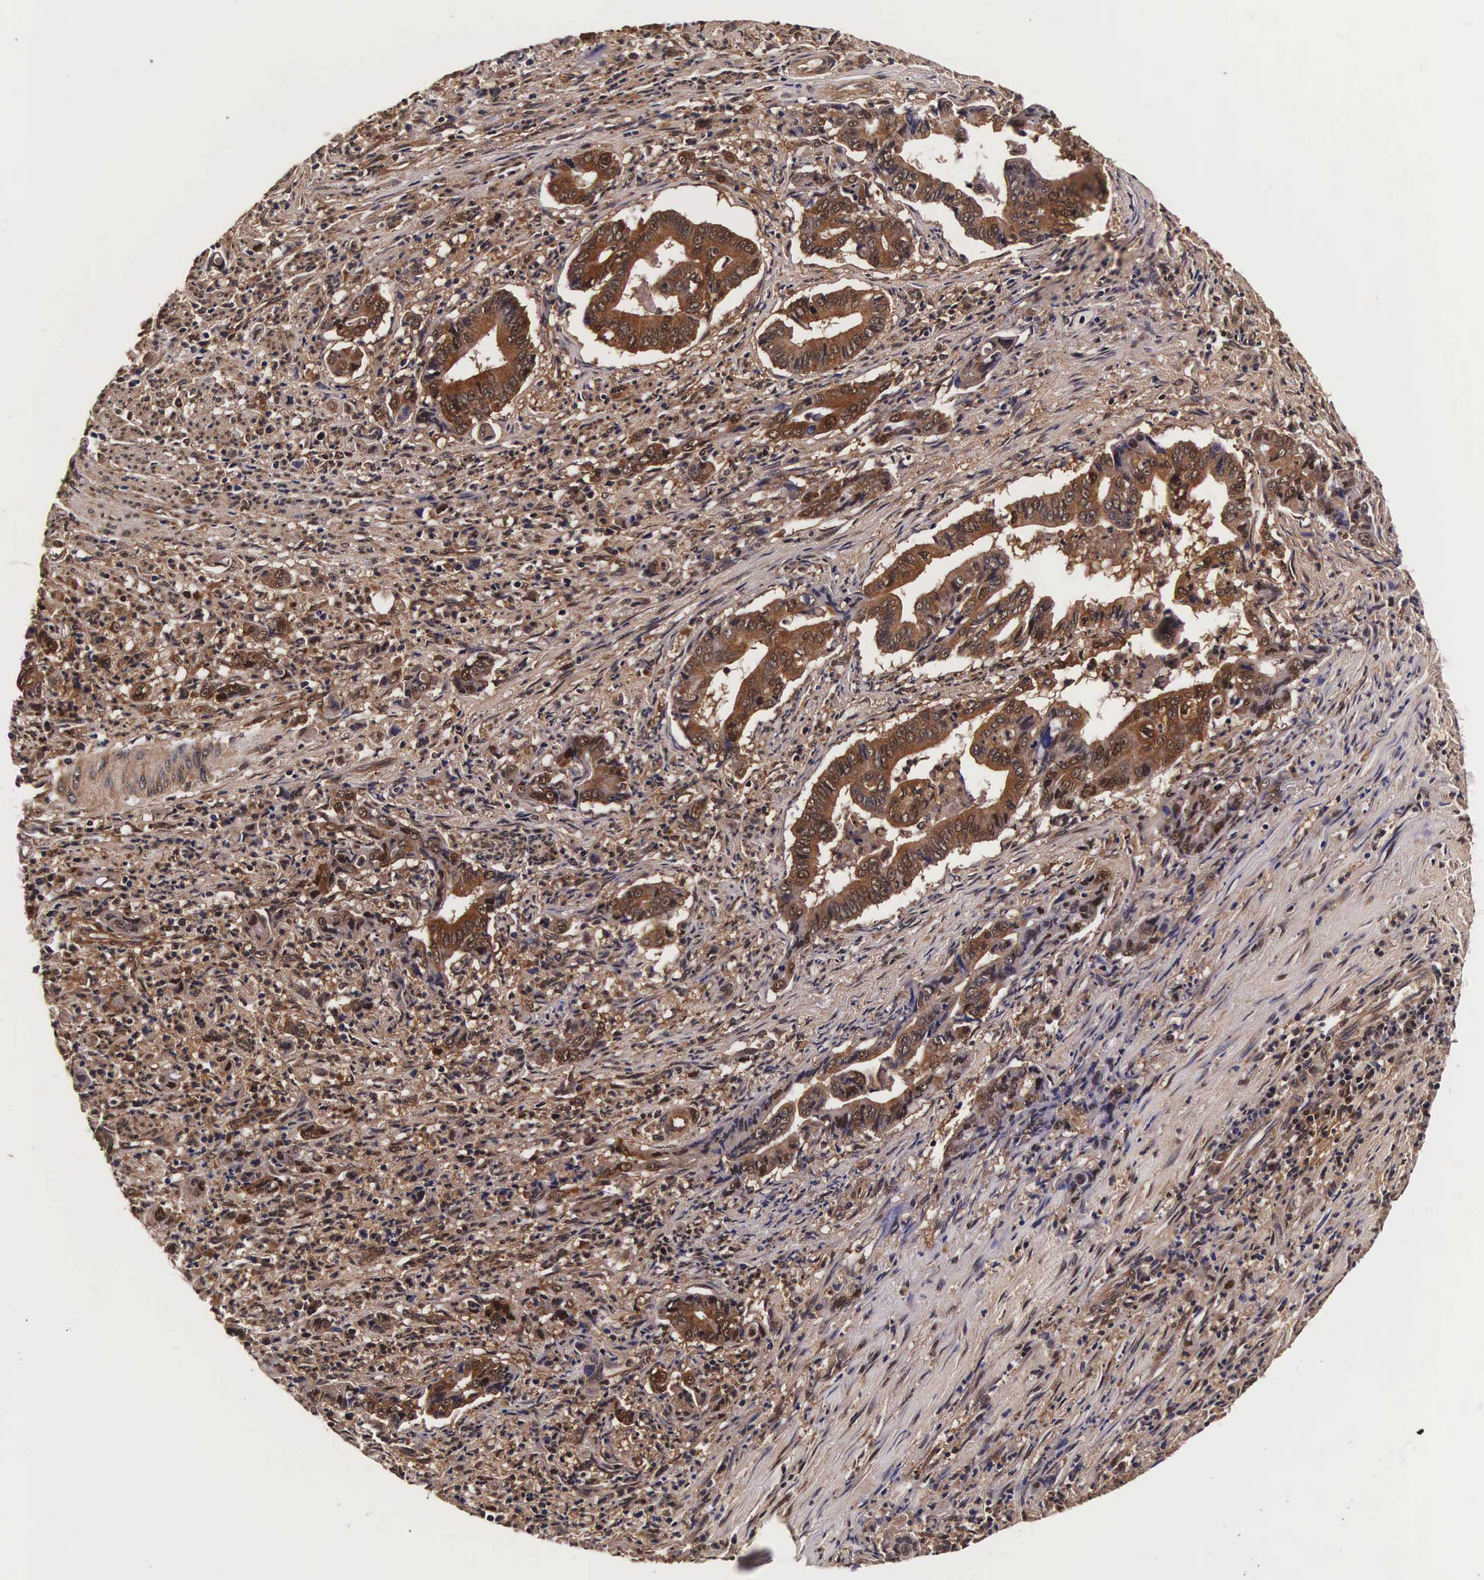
{"staining": {"intensity": "strong", "quantity": ">75%", "location": "cytoplasmic/membranous,nuclear"}, "tissue": "stomach cancer", "cell_type": "Tumor cells", "image_type": "cancer", "snomed": [{"axis": "morphology", "description": "Adenocarcinoma, NOS"}, {"axis": "topography", "description": "Stomach"}], "caption": "Tumor cells exhibit high levels of strong cytoplasmic/membranous and nuclear staining in approximately >75% of cells in human stomach cancer.", "gene": "TECPR2", "patient": {"sex": "female", "age": 76}}